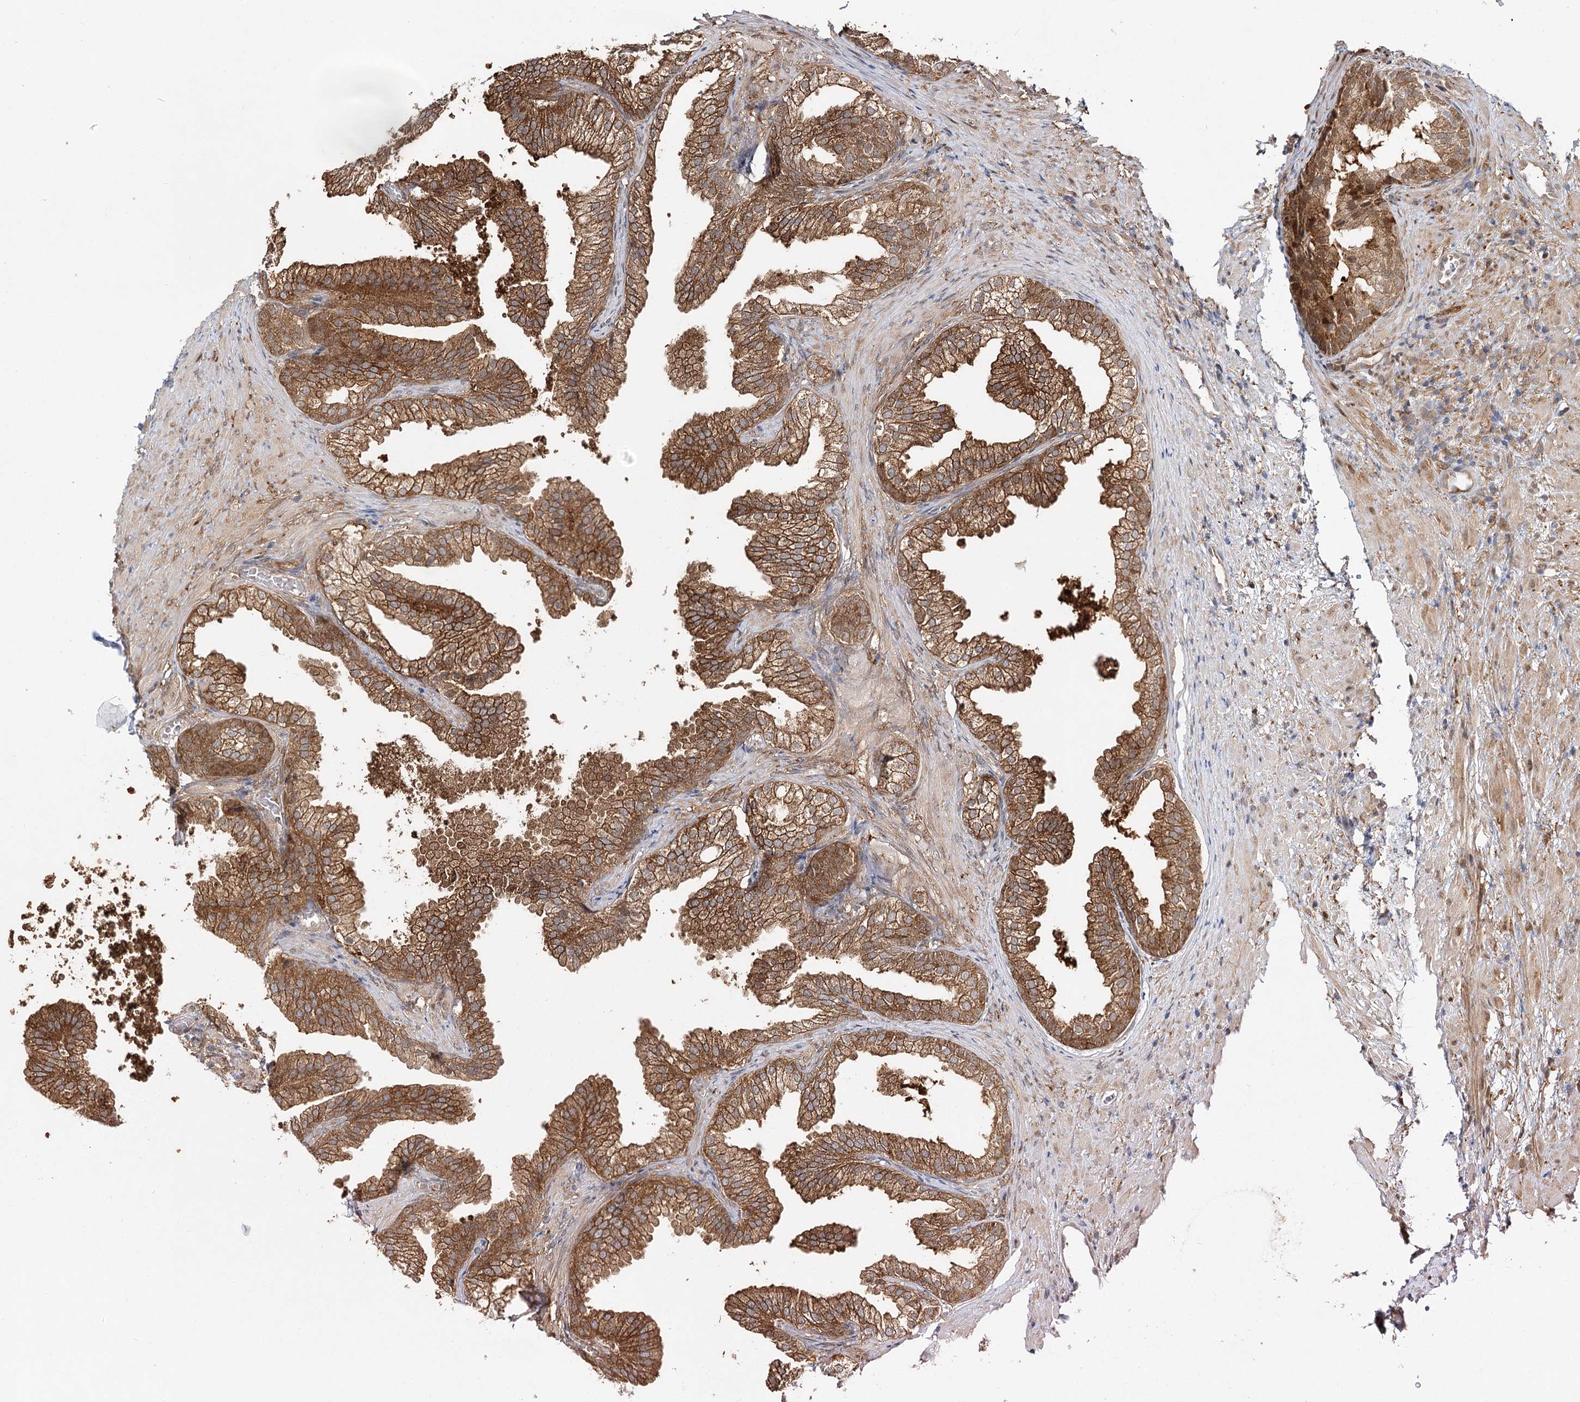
{"staining": {"intensity": "moderate", "quantity": ">75%", "location": "cytoplasmic/membranous"}, "tissue": "prostate", "cell_type": "Glandular cells", "image_type": "normal", "snomed": [{"axis": "morphology", "description": "Normal tissue, NOS"}, {"axis": "topography", "description": "Prostate"}], "caption": "A brown stain shows moderate cytoplasmic/membranous staining of a protein in glandular cells of normal human prostate.", "gene": "INPP4B", "patient": {"sex": "male", "age": 76}}